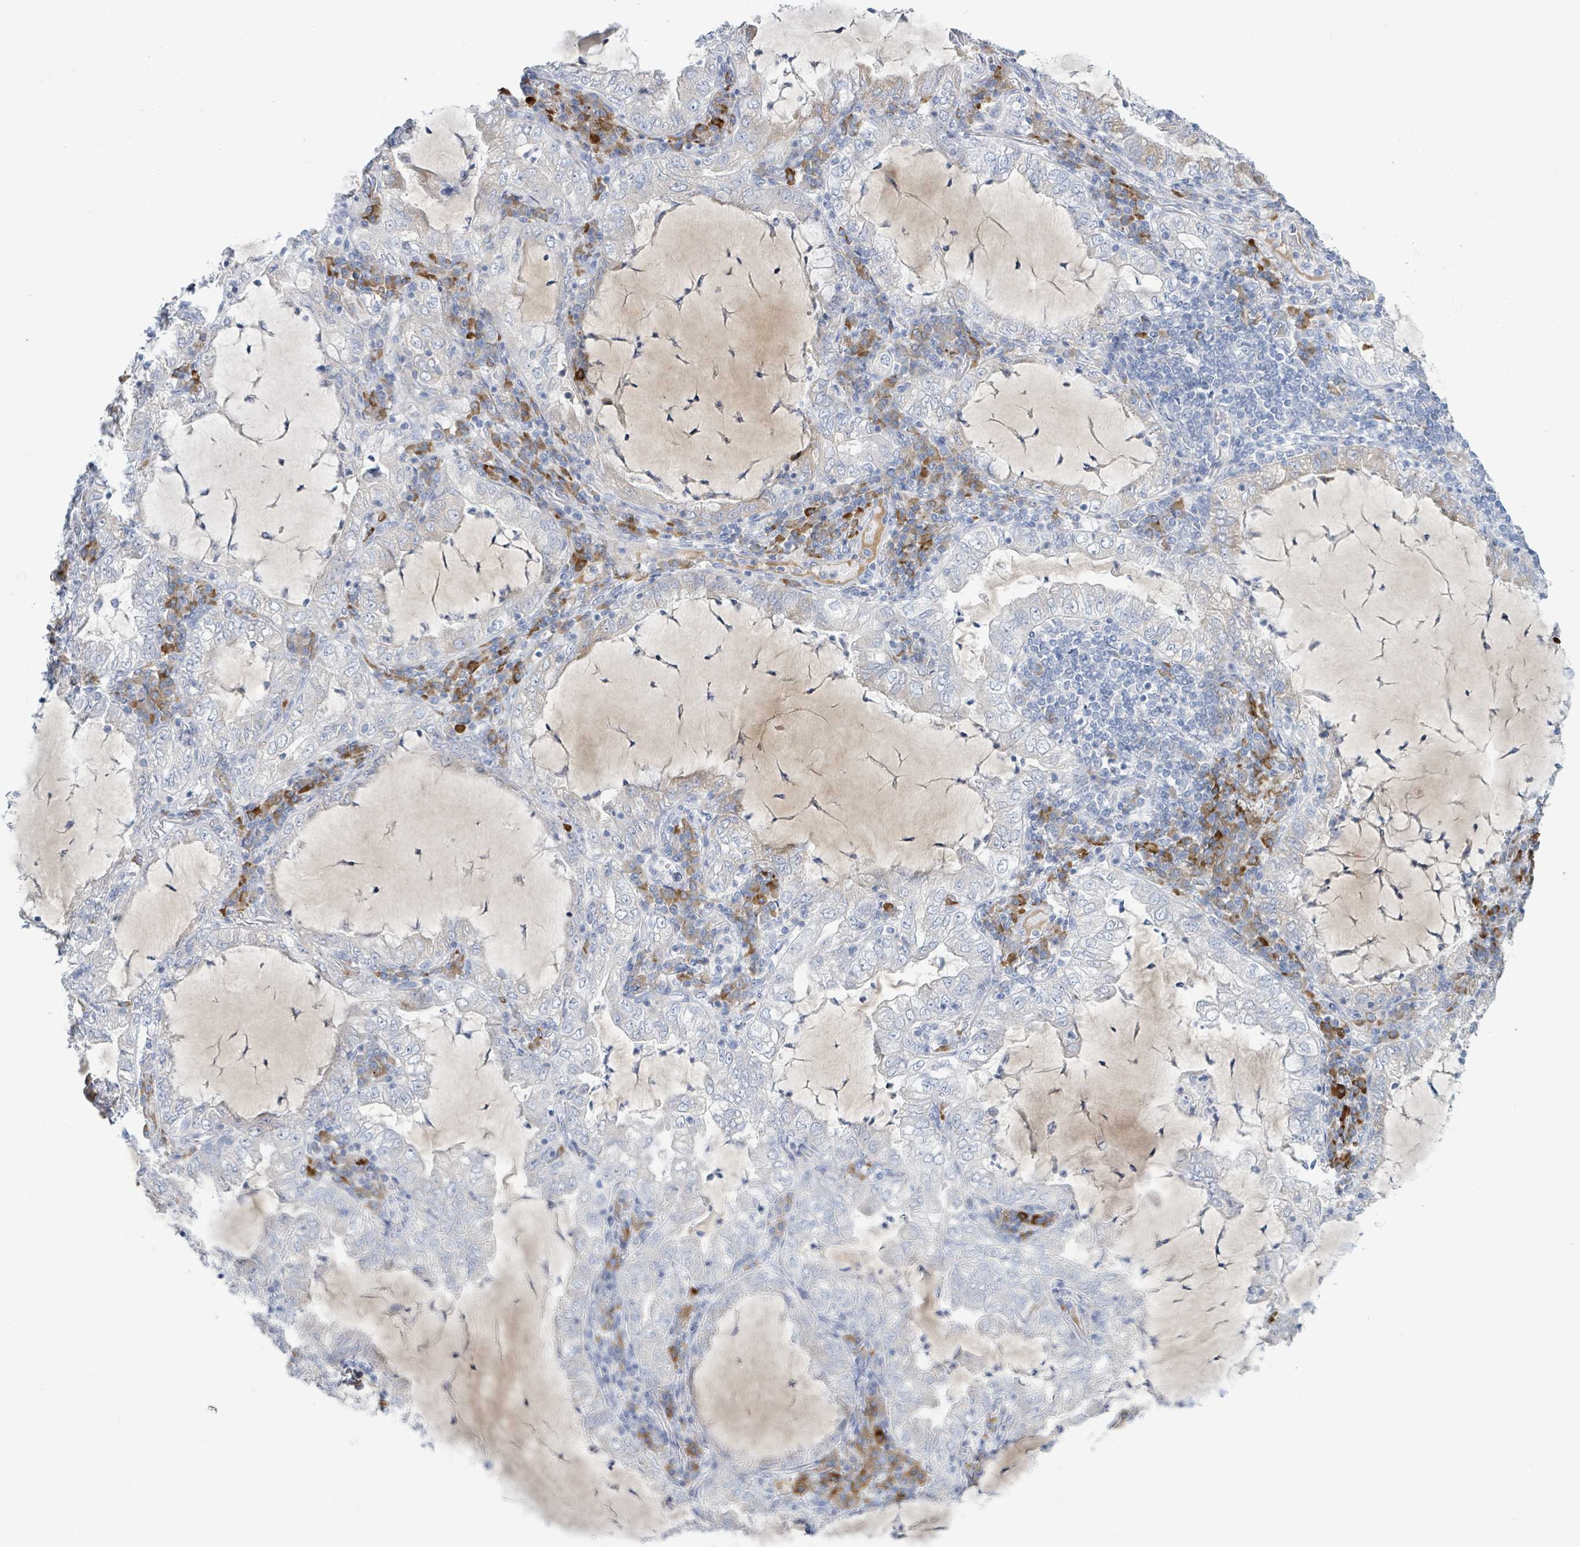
{"staining": {"intensity": "negative", "quantity": "none", "location": "none"}, "tissue": "lung cancer", "cell_type": "Tumor cells", "image_type": "cancer", "snomed": [{"axis": "morphology", "description": "Adenocarcinoma, NOS"}, {"axis": "topography", "description": "Lung"}], "caption": "This is a image of immunohistochemistry staining of lung adenocarcinoma, which shows no positivity in tumor cells.", "gene": "SIRPB1", "patient": {"sex": "female", "age": 73}}